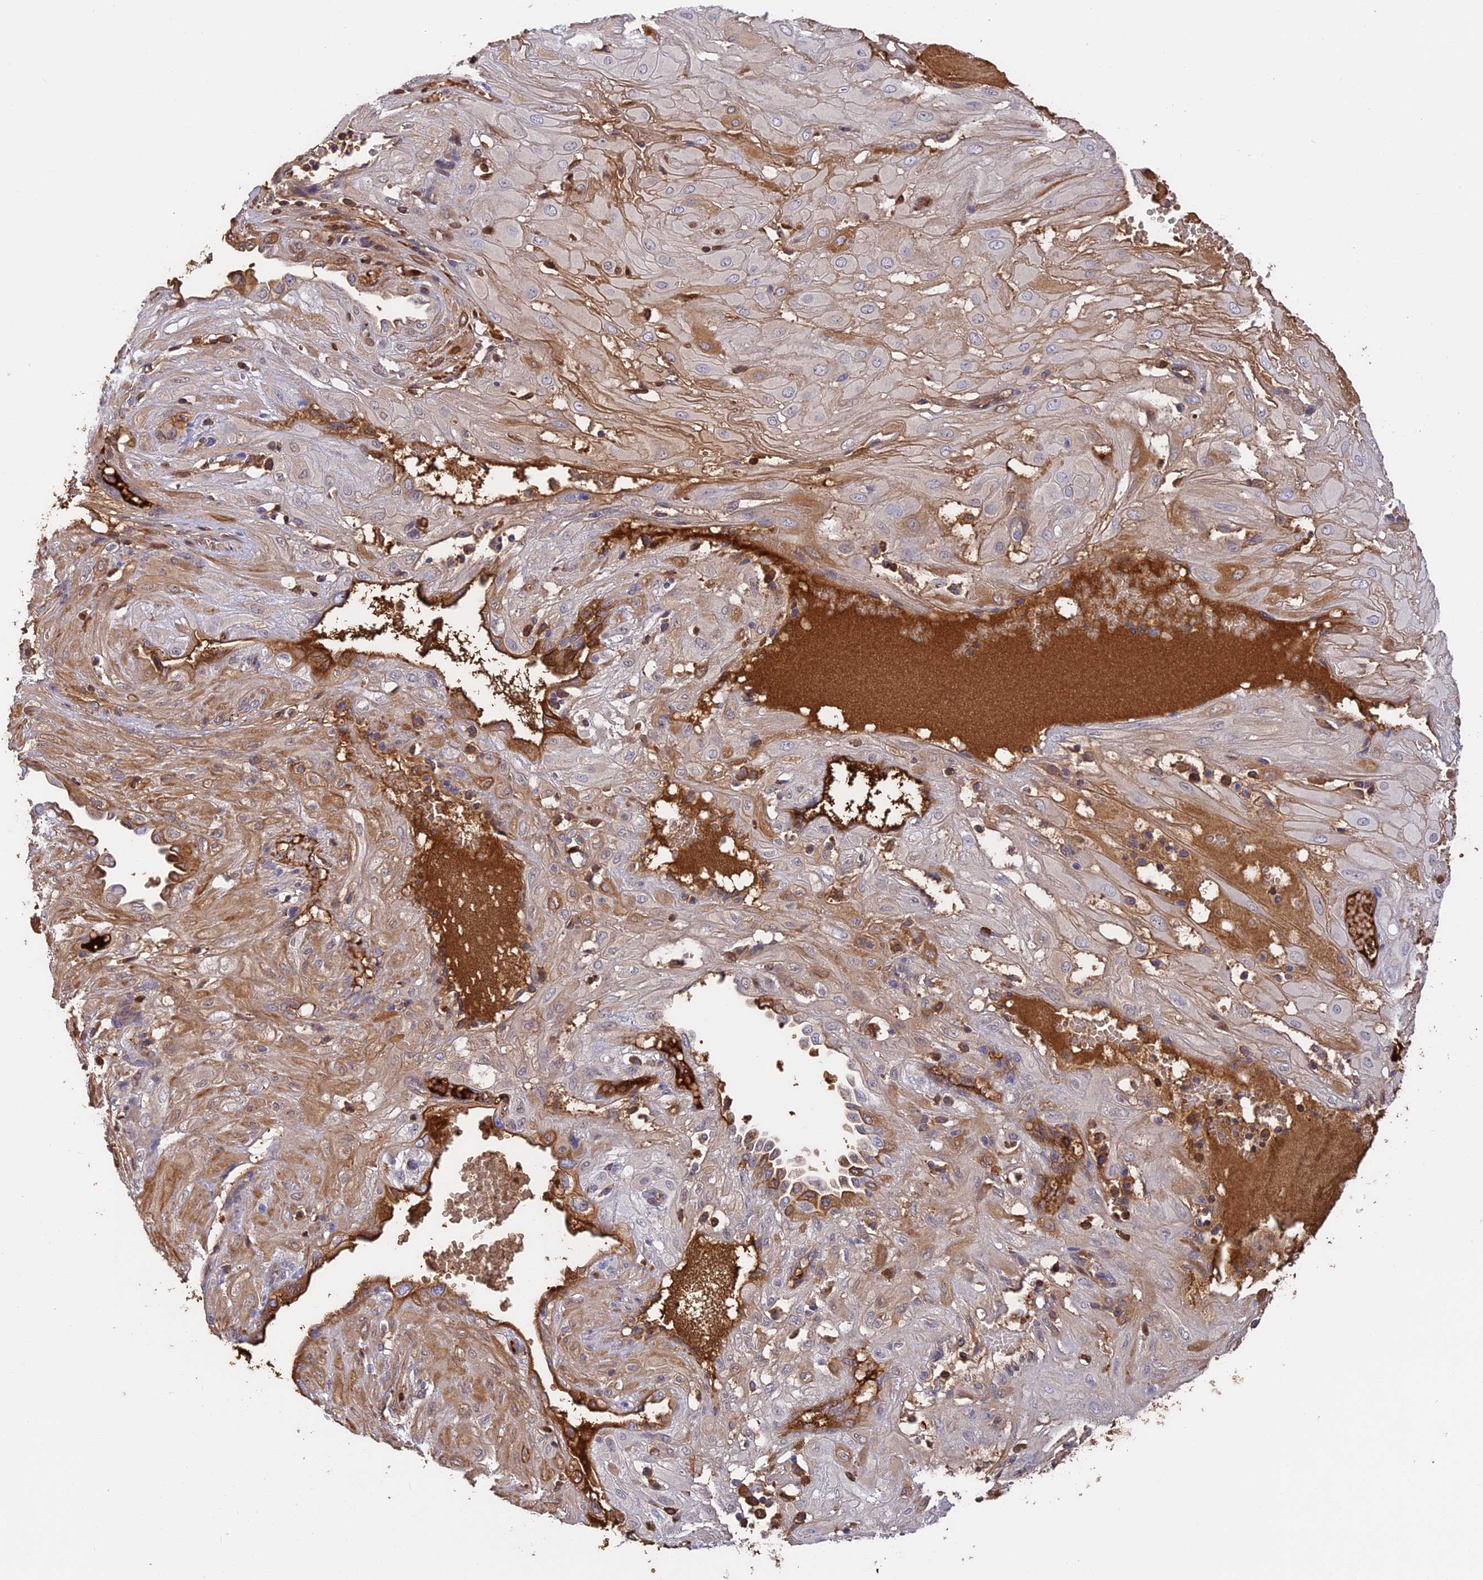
{"staining": {"intensity": "moderate", "quantity": "<25%", "location": "cytoplasmic/membranous"}, "tissue": "cervical cancer", "cell_type": "Tumor cells", "image_type": "cancer", "snomed": [{"axis": "morphology", "description": "Squamous cell carcinoma, NOS"}, {"axis": "topography", "description": "Cervix"}], "caption": "This photomicrograph reveals cervical cancer (squamous cell carcinoma) stained with IHC to label a protein in brown. The cytoplasmic/membranous of tumor cells show moderate positivity for the protein. Nuclei are counter-stained blue.", "gene": "PZP", "patient": {"sex": "female", "age": 36}}